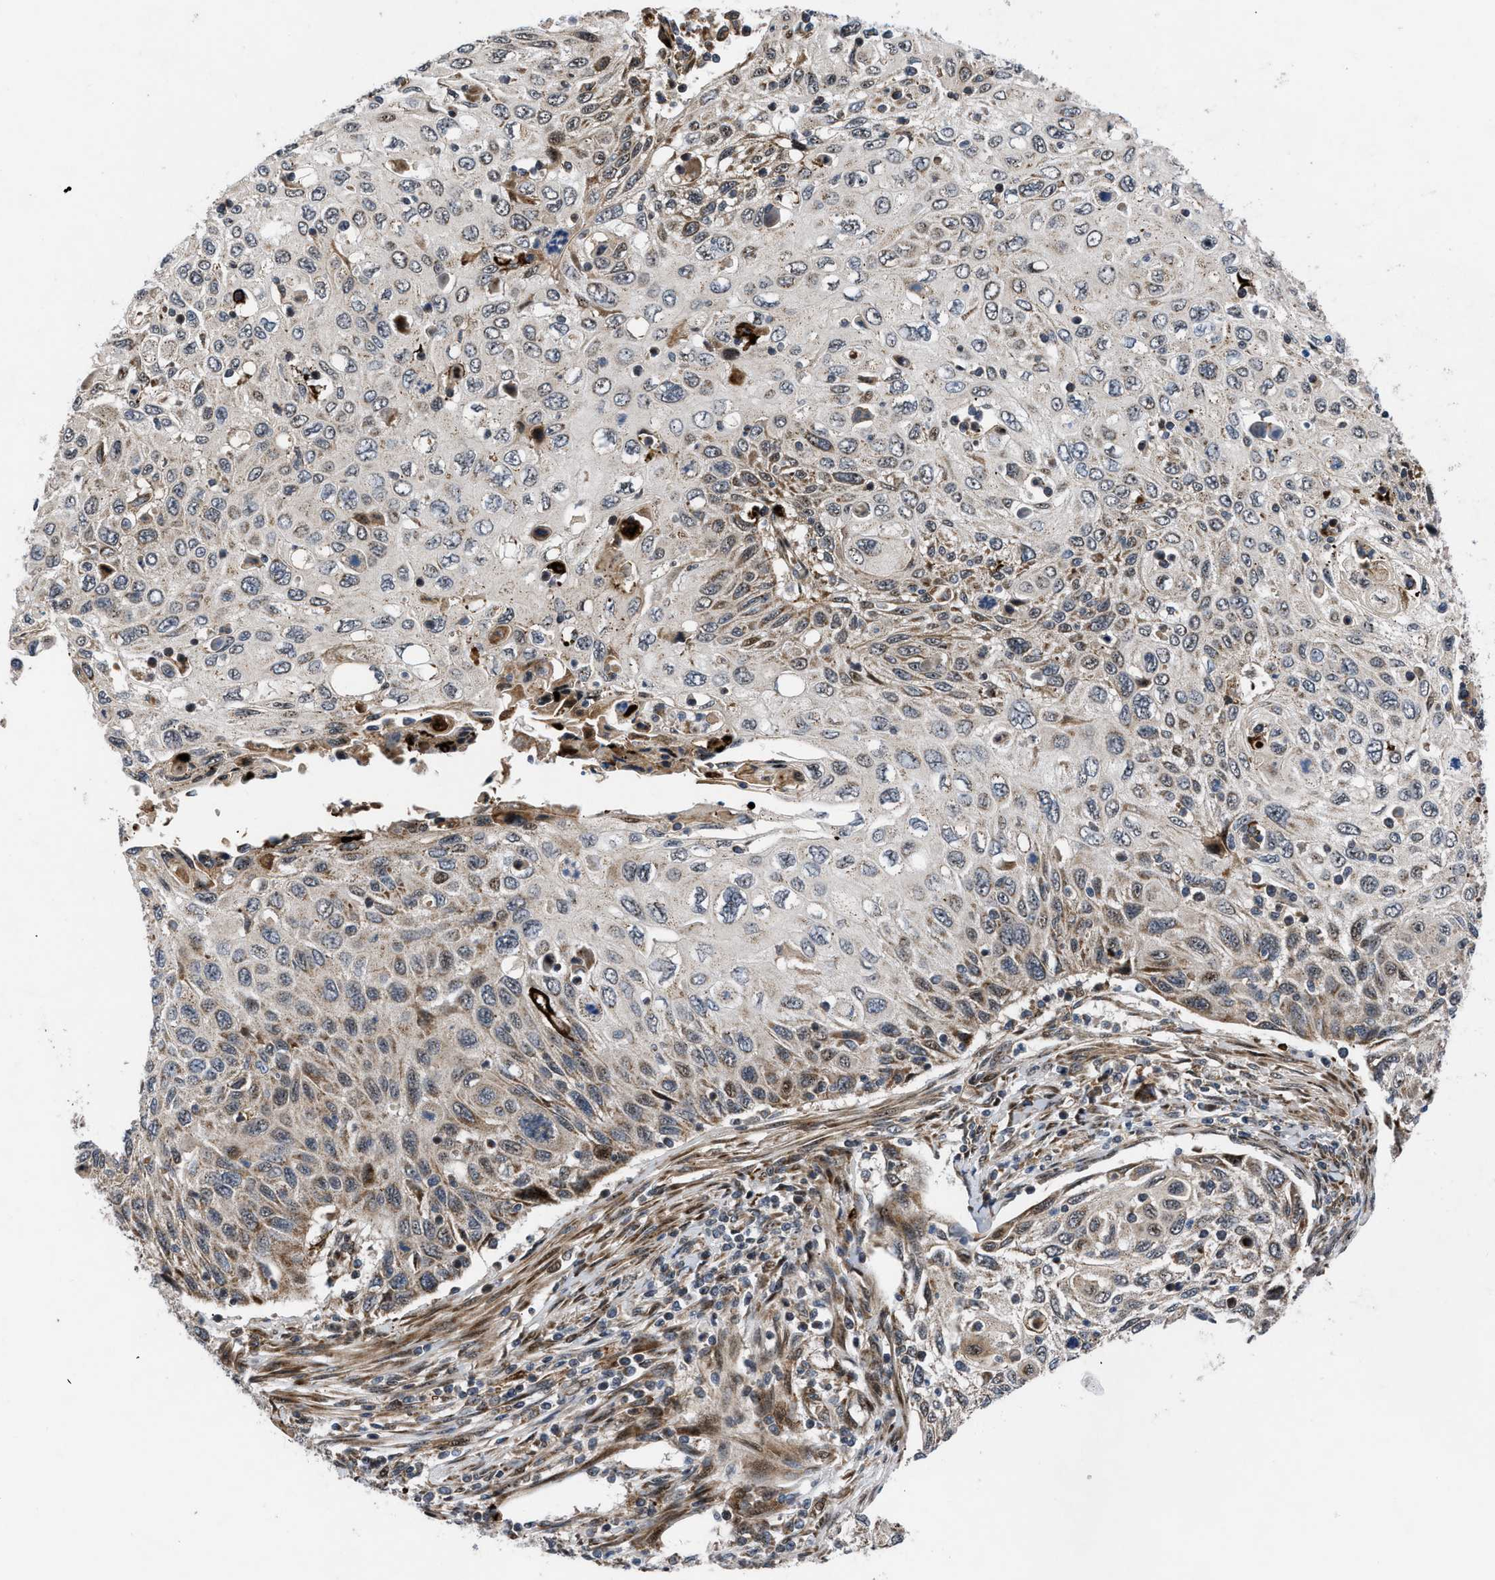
{"staining": {"intensity": "weak", "quantity": ">75%", "location": "cytoplasmic/membranous"}, "tissue": "cervical cancer", "cell_type": "Tumor cells", "image_type": "cancer", "snomed": [{"axis": "morphology", "description": "Squamous cell carcinoma, NOS"}, {"axis": "topography", "description": "Cervix"}], "caption": "Human squamous cell carcinoma (cervical) stained with a protein marker shows weak staining in tumor cells.", "gene": "AP3M2", "patient": {"sex": "female", "age": 70}}